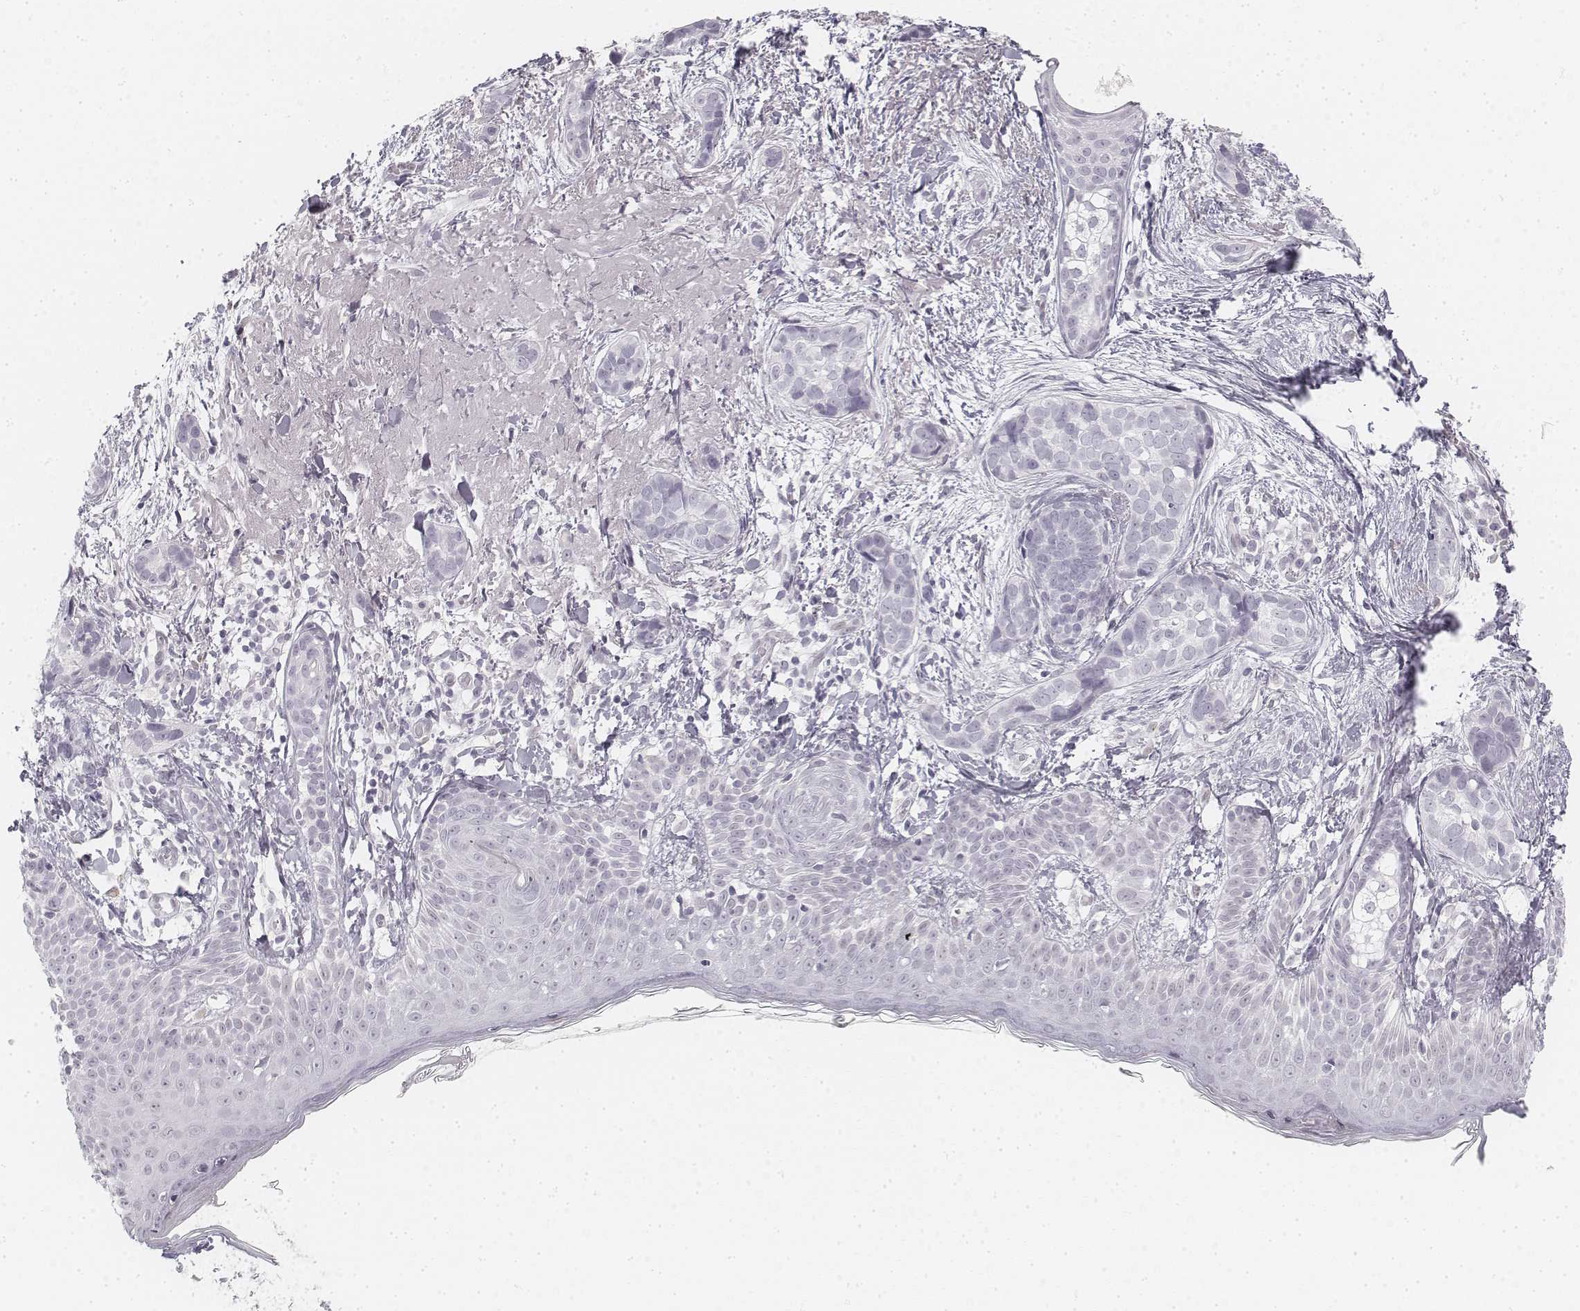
{"staining": {"intensity": "negative", "quantity": "none", "location": "none"}, "tissue": "skin cancer", "cell_type": "Tumor cells", "image_type": "cancer", "snomed": [{"axis": "morphology", "description": "Basal cell carcinoma"}, {"axis": "topography", "description": "Skin"}], "caption": "The image demonstrates no significant expression in tumor cells of skin cancer (basal cell carcinoma).", "gene": "KRTAP2-1", "patient": {"sex": "male", "age": 87}}